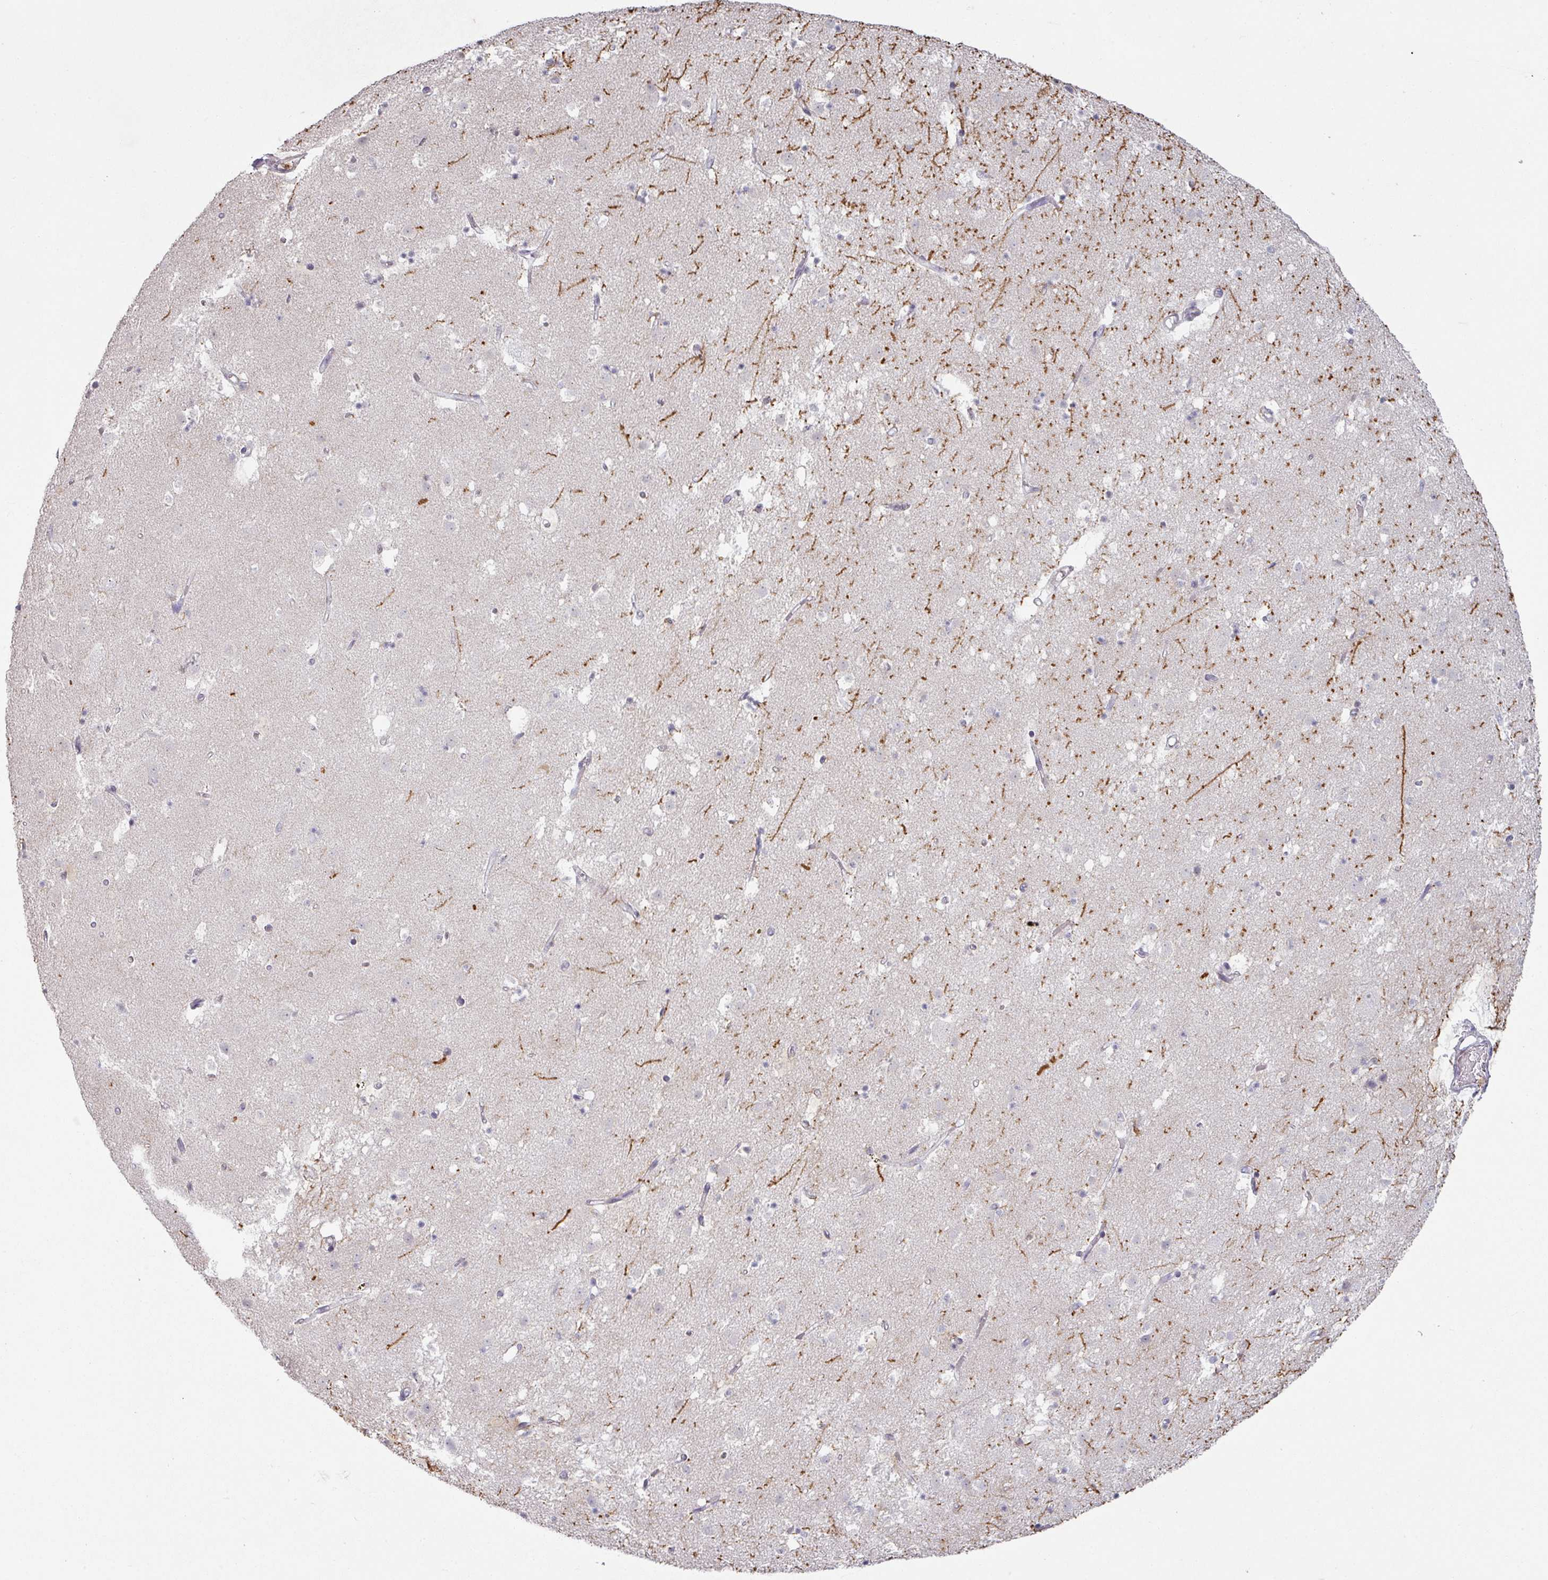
{"staining": {"intensity": "negative", "quantity": "none", "location": "none"}, "tissue": "caudate", "cell_type": "Glial cells", "image_type": "normal", "snomed": [{"axis": "morphology", "description": "Normal tissue, NOS"}, {"axis": "topography", "description": "Lateral ventricle wall"}], "caption": "Histopathology image shows no significant protein positivity in glial cells of normal caudate. (Stains: DAB (3,3'-diaminobenzidine) immunohistochemistry with hematoxylin counter stain, Microscopy: brightfield microscopy at high magnification).", "gene": "MAGEC3", "patient": {"sex": "male", "age": 58}}